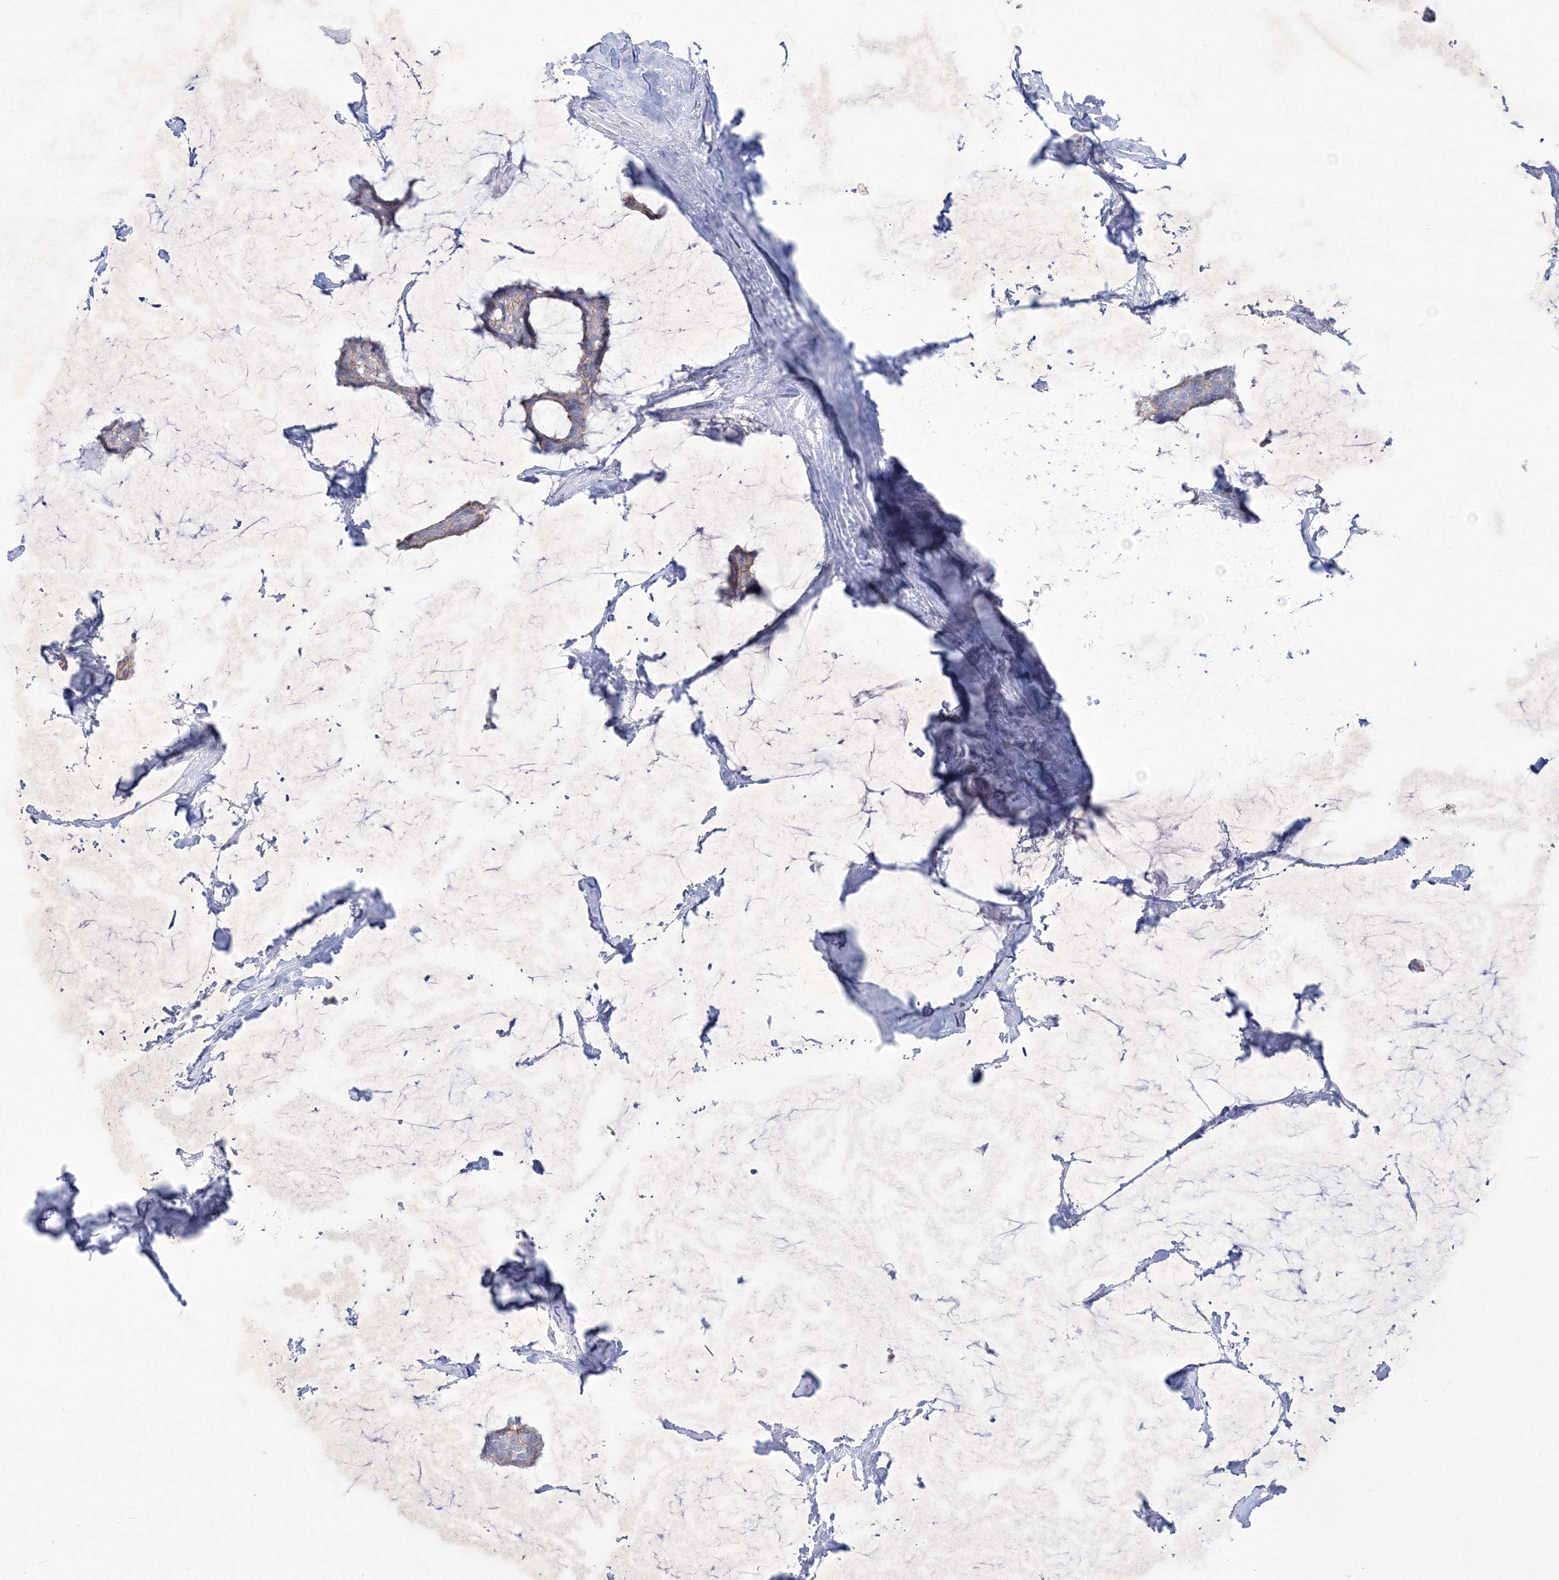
{"staining": {"intensity": "weak", "quantity": "<25%", "location": "cytoplasmic/membranous"}, "tissue": "breast cancer", "cell_type": "Tumor cells", "image_type": "cancer", "snomed": [{"axis": "morphology", "description": "Duct carcinoma"}, {"axis": "topography", "description": "Breast"}], "caption": "Immunohistochemical staining of infiltrating ductal carcinoma (breast) demonstrates no significant positivity in tumor cells.", "gene": "TMEM139", "patient": {"sex": "female", "age": 93}}